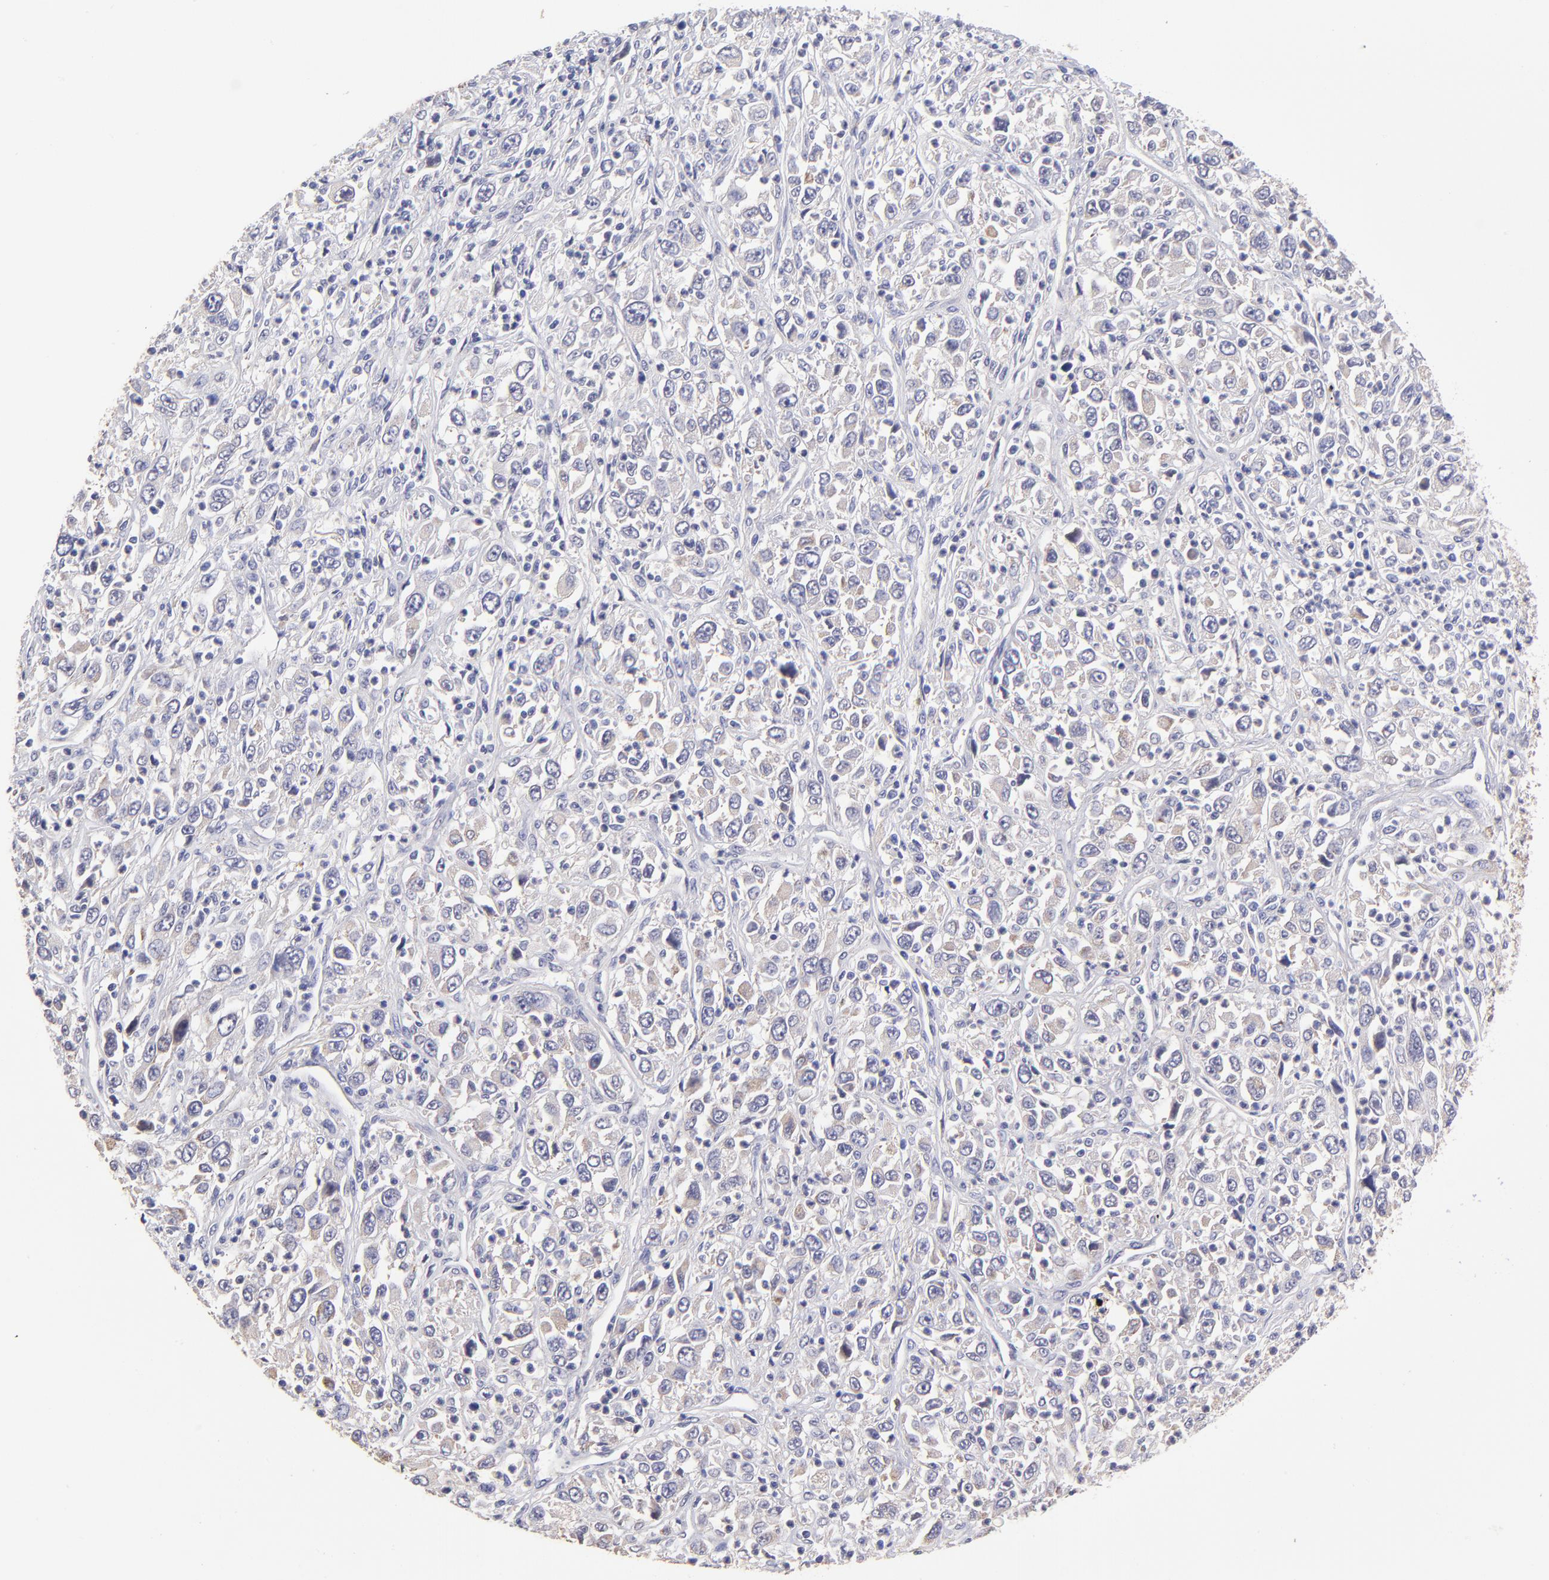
{"staining": {"intensity": "weak", "quantity": "25%-75%", "location": "cytoplasmic/membranous"}, "tissue": "melanoma", "cell_type": "Tumor cells", "image_type": "cancer", "snomed": [{"axis": "morphology", "description": "Malignant melanoma, Metastatic site"}, {"axis": "topography", "description": "Skin"}], "caption": "Melanoma stained with a protein marker shows weak staining in tumor cells.", "gene": "NSF", "patient": {"sex": "female", "age": 56}}